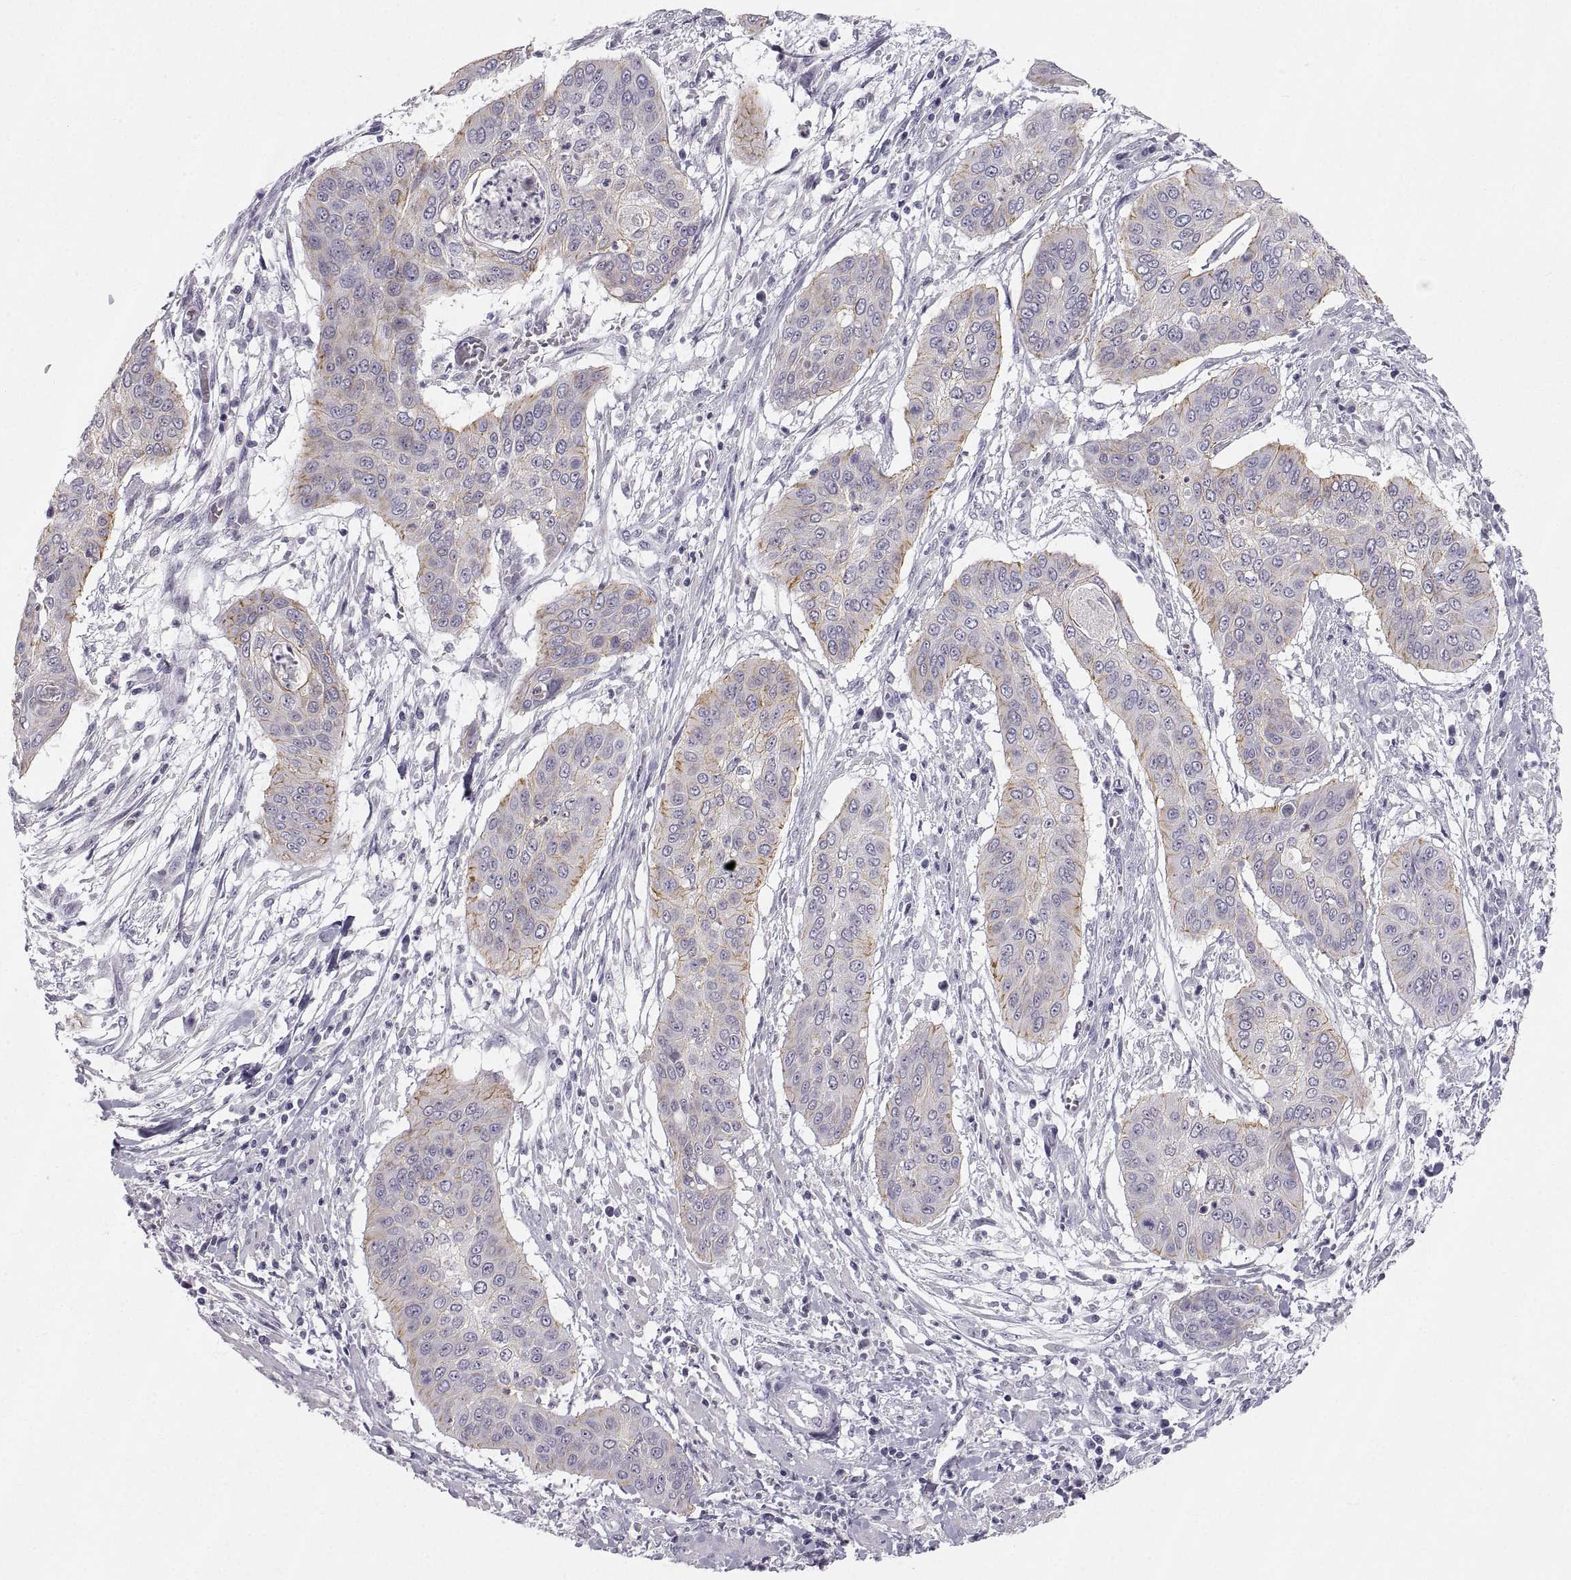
{"staining": {"intensity": "weak", "quantity": "25%-75%", "location": "cytoplasmic/membranous"}, "tissue": "cervical cancer", "cell_type": "Tumor cells", "image_type": "cancer", "snomed": [{"axis": "morphology", "description": "Squamous cell carcinoma, NOS"}, {"axis": "topography", "description": "Cervix"}], "caption": "This photomicrograph exhibits IHC staining of human cervical cancer (squamous cell carcinoma), with low weak cytoplasmic/membranous staining in about 25%-75% of tumor cells.", "gene": "ZNF185", "patient": {"sex": "female", "age": 39}}